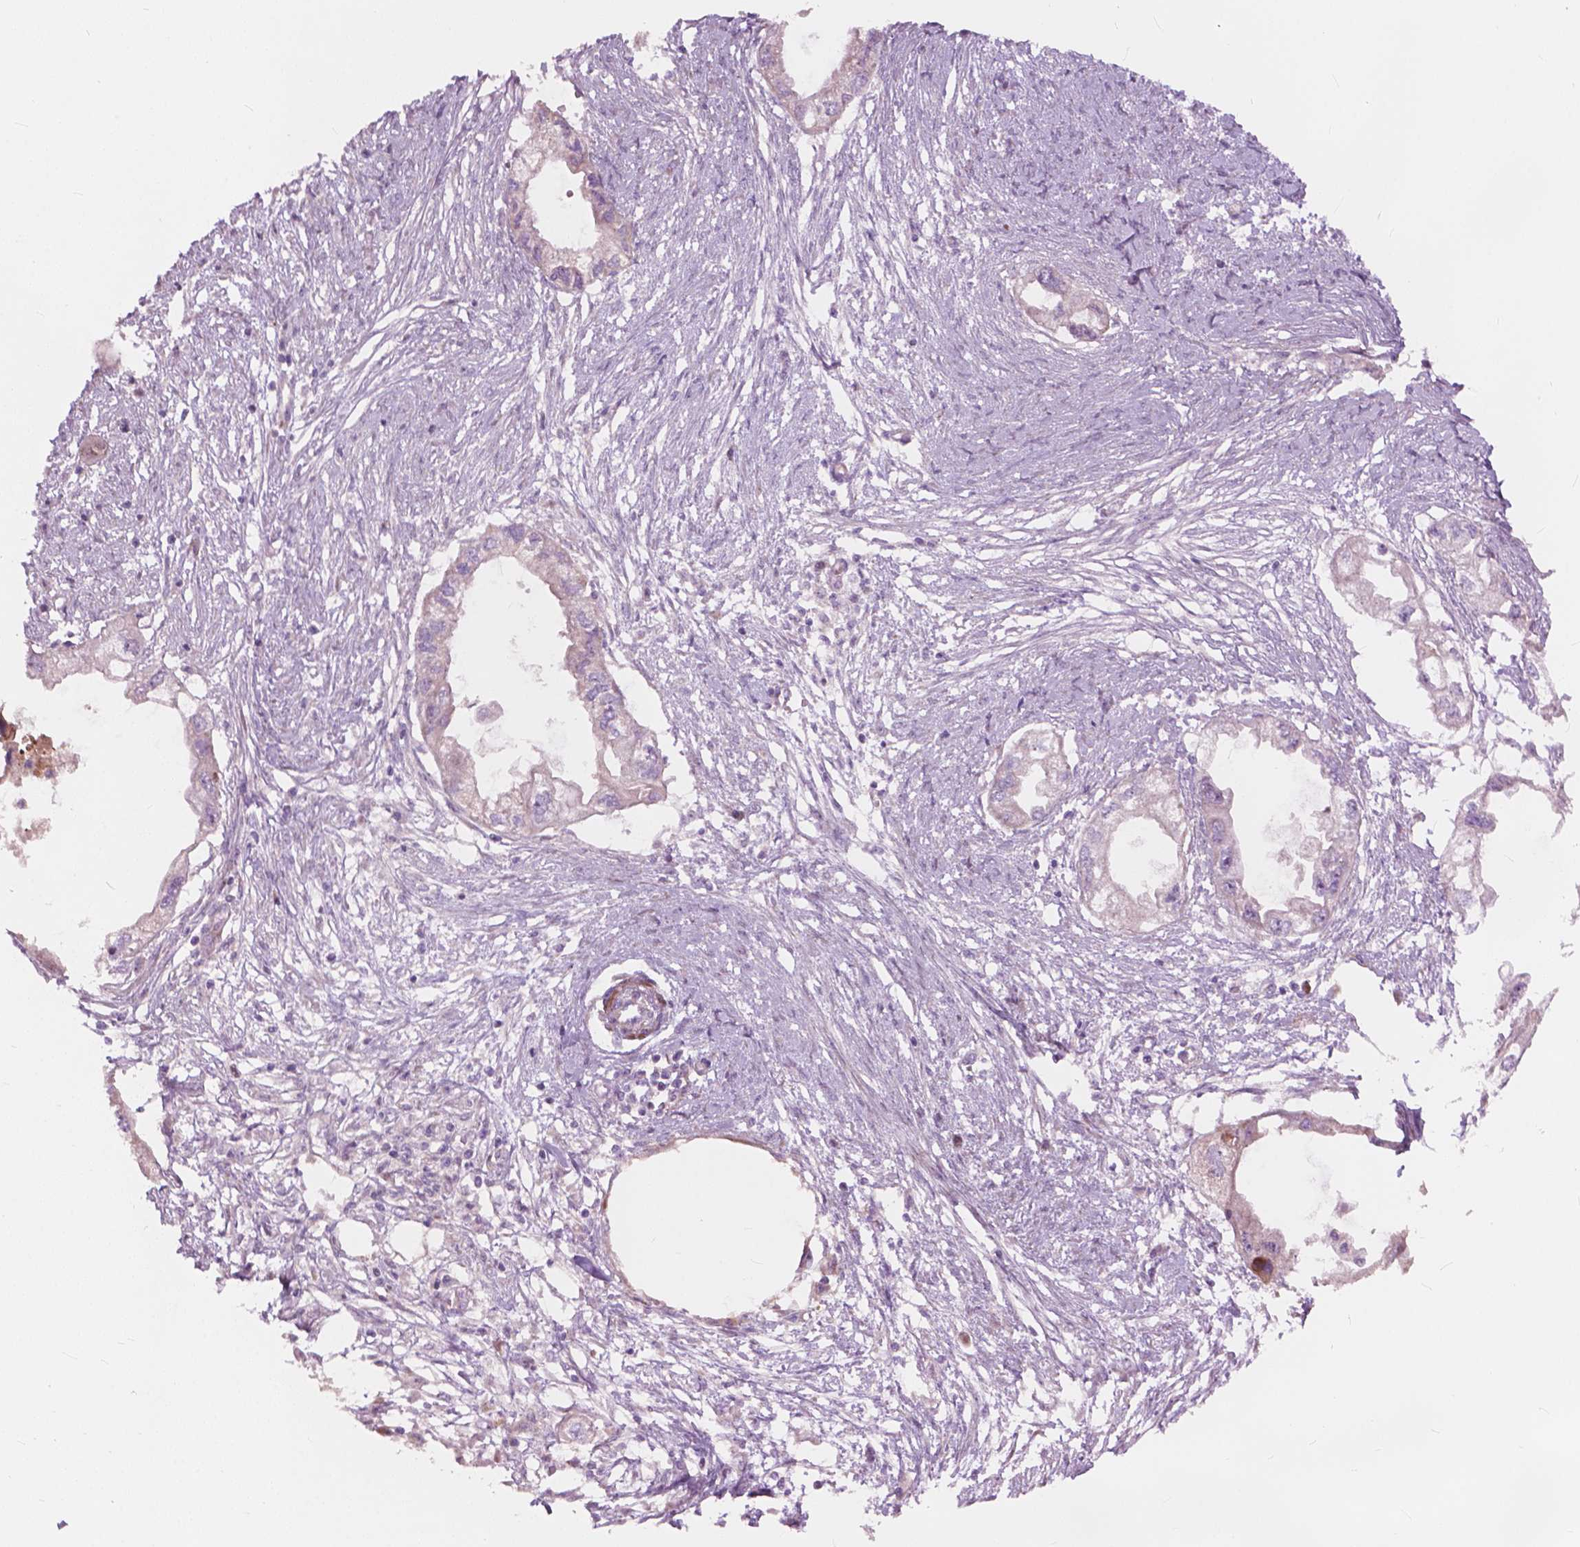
{"staining": {"intensity": "negative", "quantity": "none", "location": "none"}, "tissue": "endometrial cancer", "cell_type": "Tumor cells", "image_type": "cancer", "snomed": [{"axis": "morphology", "description": "Adenocarcinoma, NOS"}, {"axis": "morphology", "description": "Adenocarcinoma, metastatic, NOS"}, {"axis": "topography", "description": "Adipose tissue"}, {"axis": "topography", "description": "Endometrium"}], "caption": "This is an IHC histopathology image of endometrial cancer (adenocarcinoma). There is no expression in tumor cells.", "gene": "MORN1", "patient": {"sex": "female", "age": 67}}